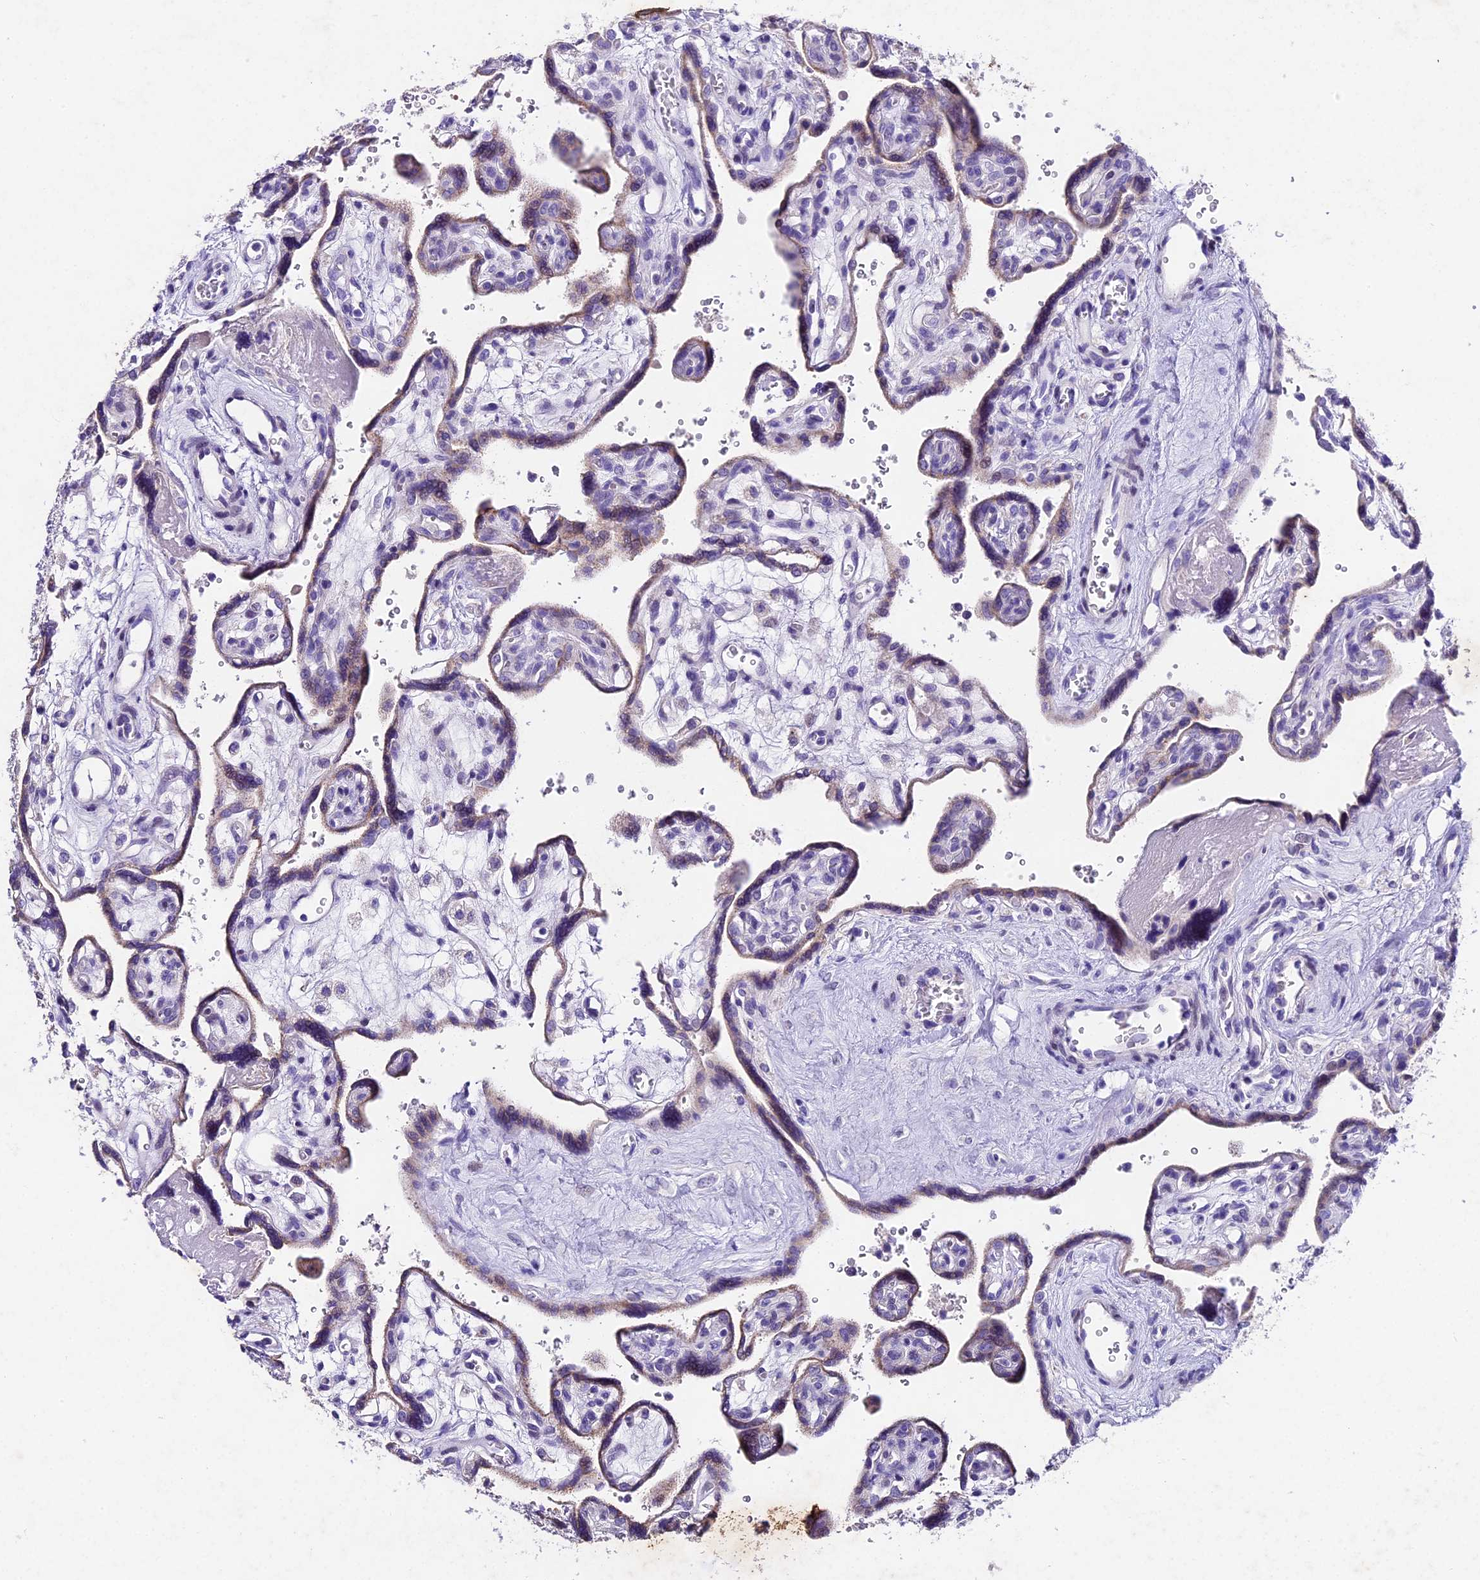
{"staining": {"intensity": "weak", "quantity": "<25%", "location": "cytoplasmic/membranous"}, "tissue": "placenta", "cell_type": "Trophoblastic cells", "image_type": "normal", "snomed": [{"axis": "morphology", "description": "Normal tissue, NOS"}, {"axis": "topography", "description": "Placenta"}], "caption": "Histopathology image shows no significant protein positivity in trophoblastic cells of unremarkable placenta. Brightfield microscopy of IHC stained with DAB (3,3'-diaminobenzidine) (brown) and hematoxylin (blue), captured at high magnification.", "gene": "IFT140", "patient": {"sex": "female", "age": 39}}